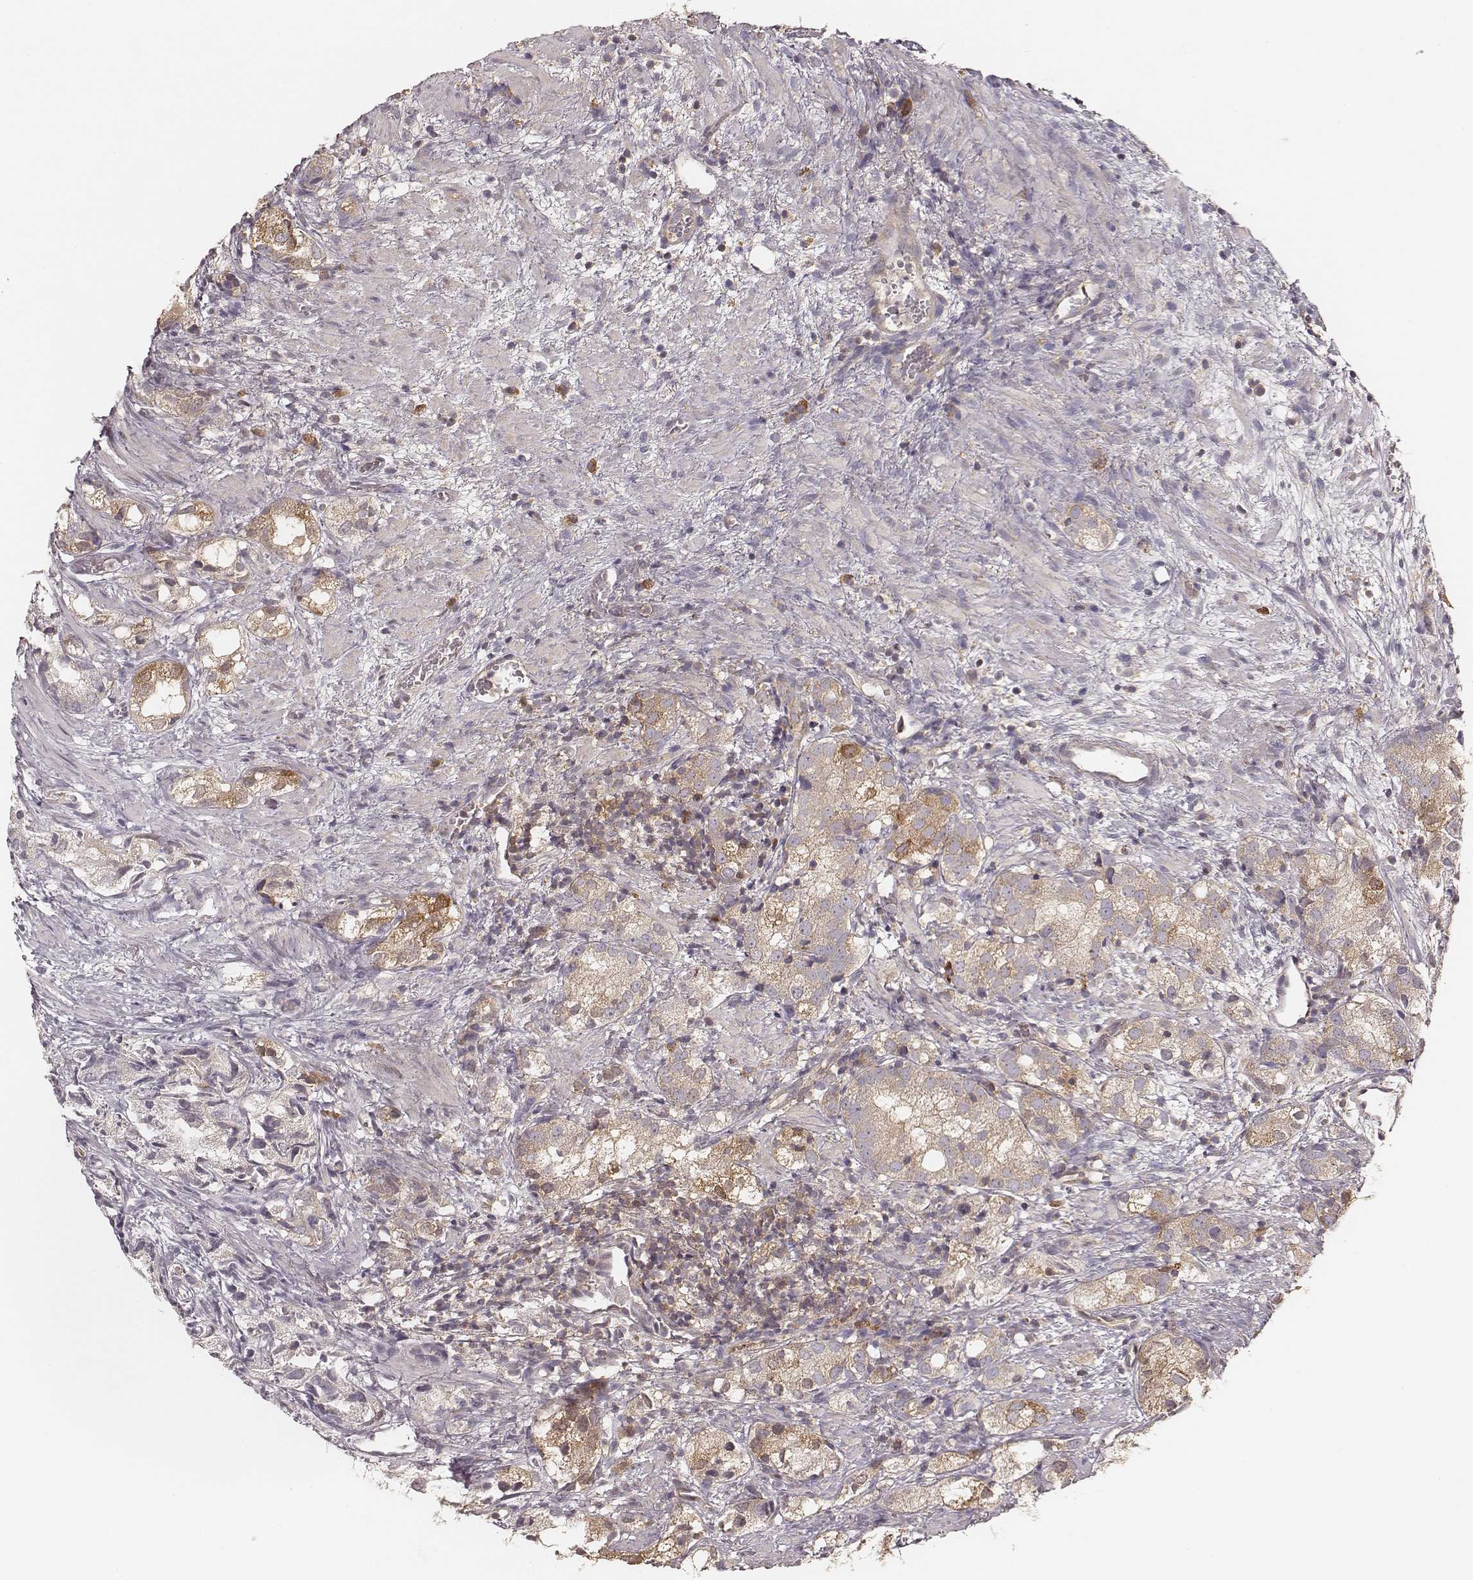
{"staining": {"intensity": "weak", "quantity": ">75%", "location": "cytoplasmic/membranous"}, "tissue": "prostate cancer", "cell_type": "Tumor cells", "image_type": "cancer", "snomed": [{"axis": "morphology", "description": "Adenocarcinoma, High grade"}, {"axis": "topography", "description": "Prostate"}], "caption": "An image of prostate cancer (high-grade adenocarcinoma) stained for a protein shows weak cytoplasmic/membranous brown staining in tumor cells. The staining is performed using DAB (3,3'-diaminobenzidine) brown chromogen to label protein expression. The nuclei are counter-stained blue using hematoxylin.", "gene": "CARS1", "patient": {"sex": "male", "age": 82}}